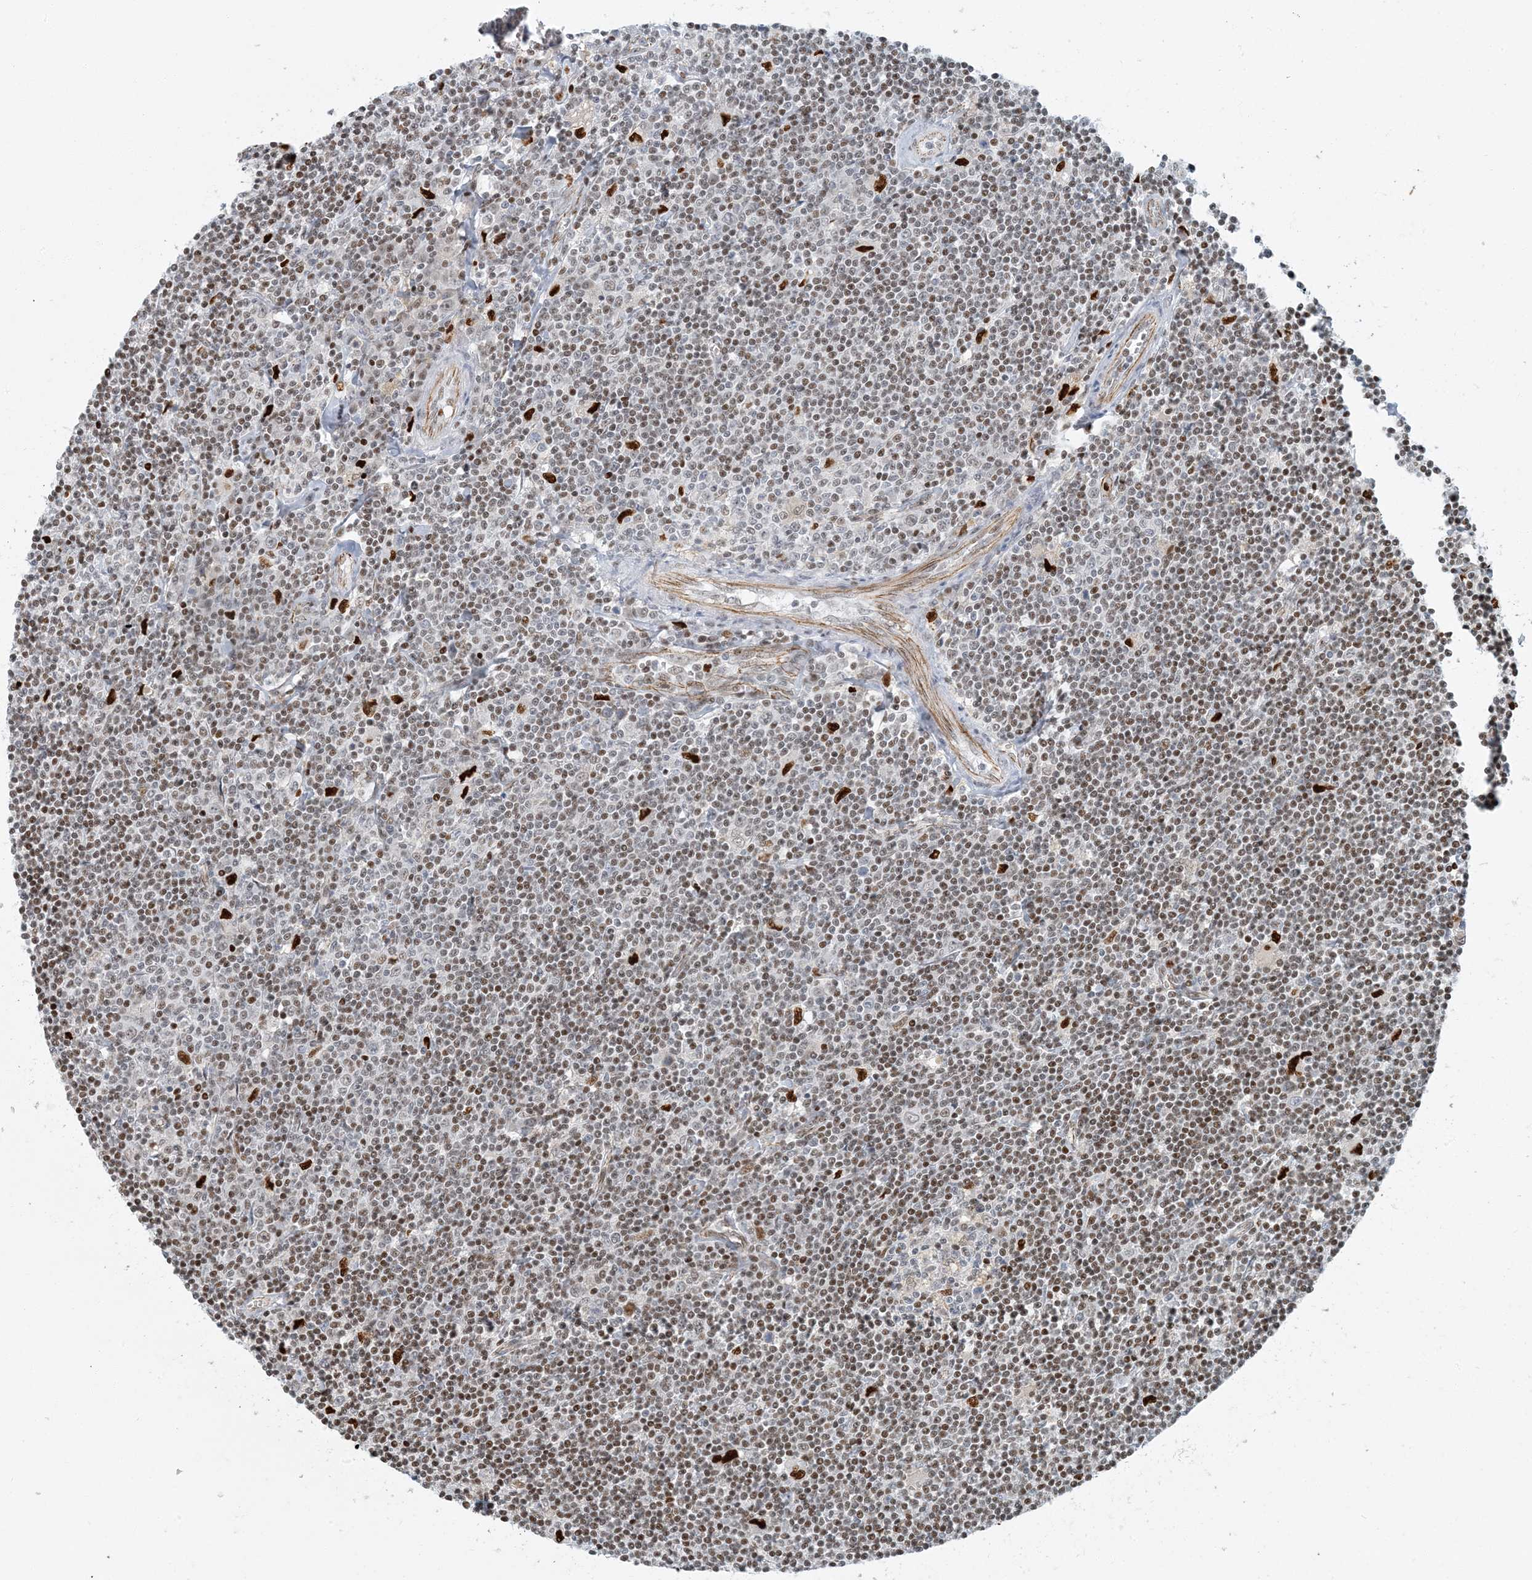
{"staining": {"intensity": "moderate", "quantity": "25%-75%", "location": "nuclear"}, "tissue": "lymphoma", "cell_type": "Tumor cells", "image_type": "cancer", "snomed": [{"axis": "morphology", "description": "Malignant lymphoma, non-Hodgkin's type, Low grade"}, {"axis": "topography", "description": "Spleen"}], "caption": "An image of human malignant lymphoma, non-Hodgkin's type (low-grade) stained for a protein shows moderate nuclear brown staining in tumor cells.", "gene": "AK9", "patient": {"sex": "male", "age": 76}}